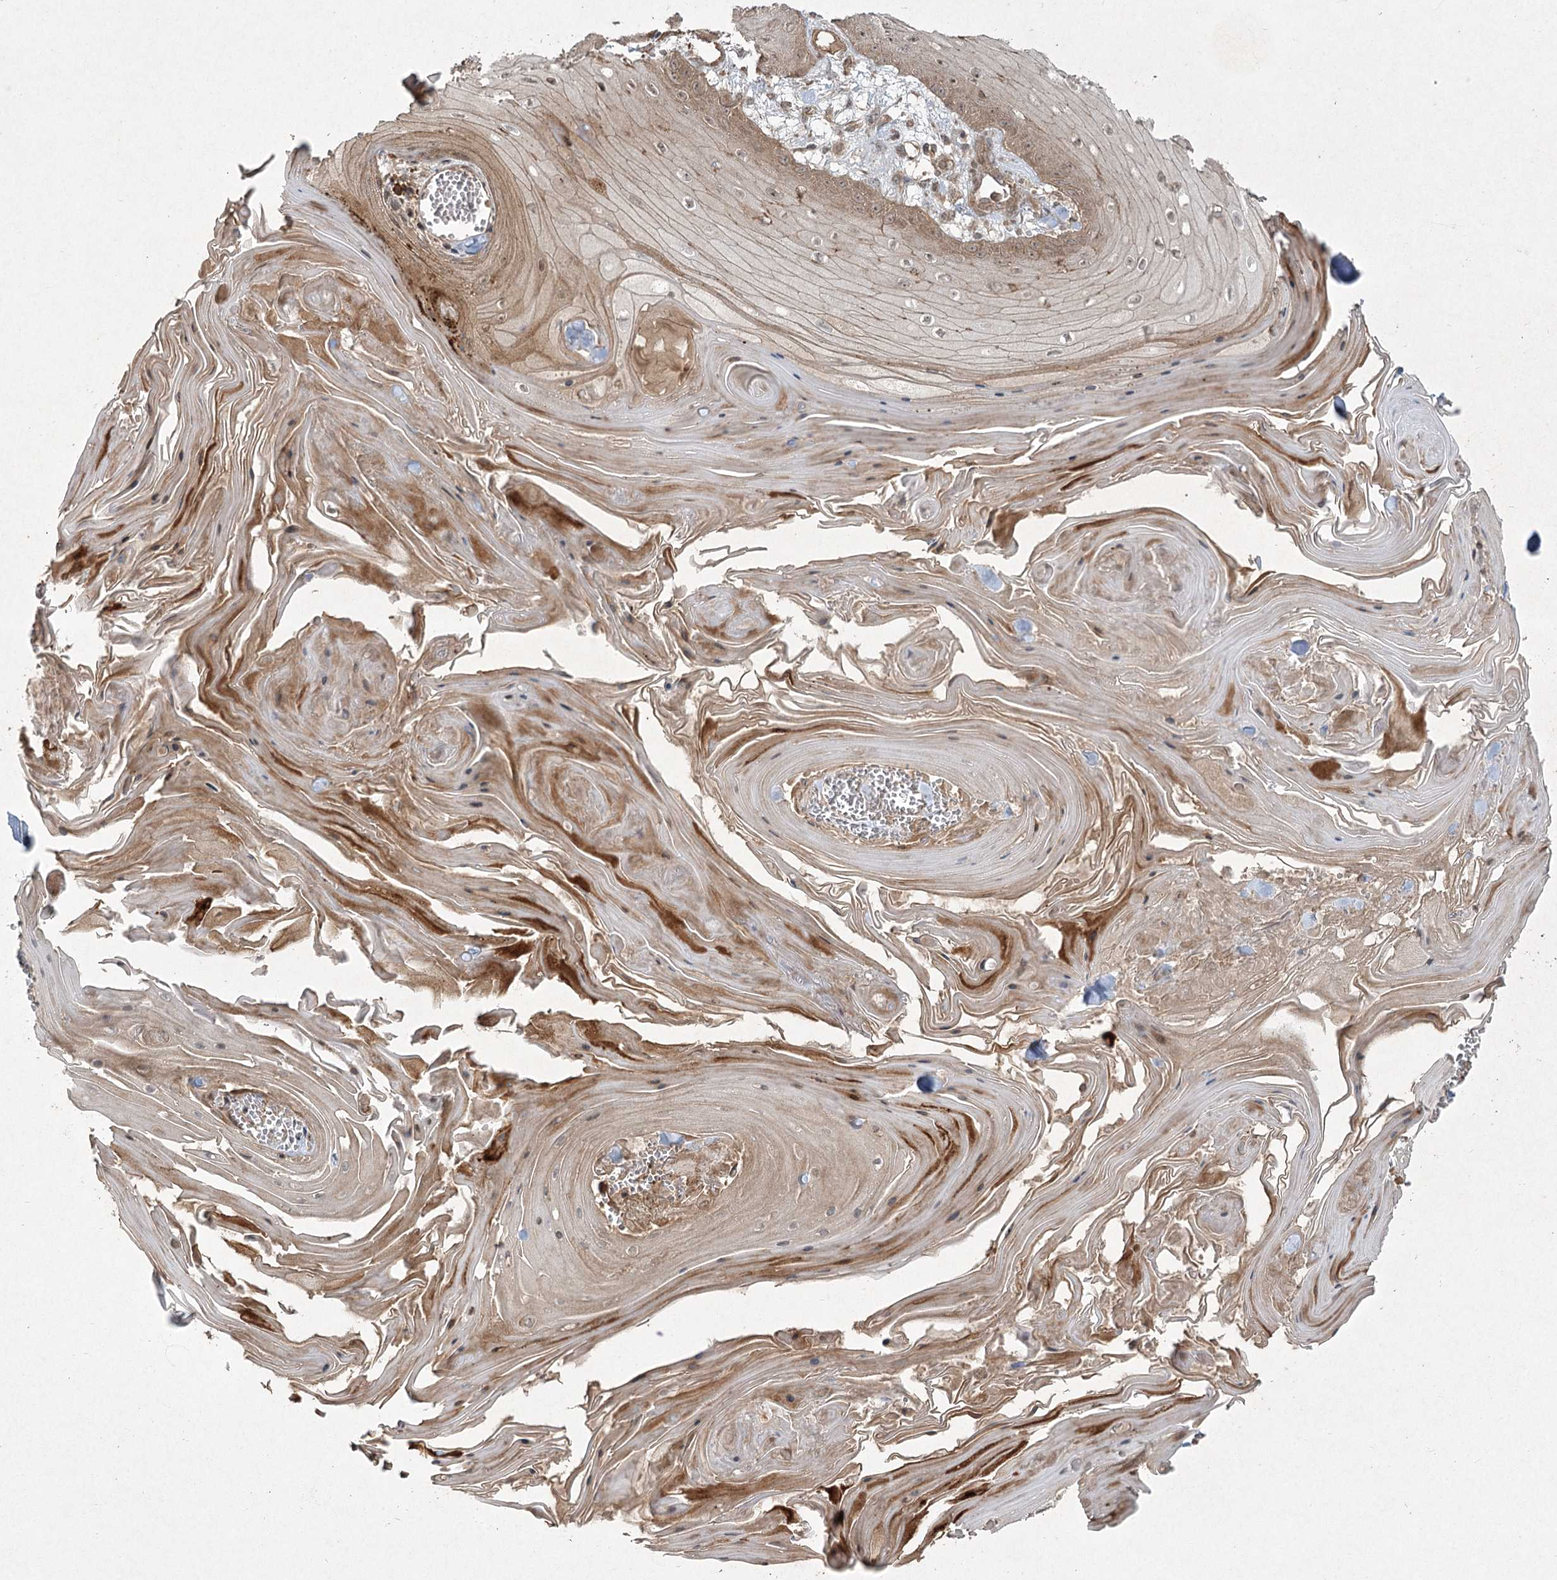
{"staining": {"intensity": "moderate", "quantity": ">75%", "location": "cytoplasmic/membranous,nuclear"}, "tissue": "skin cancer", "cell_type": "Tumor cells", "image_type": "cancer", "snomed": [{"axis": "morphology", "description": "Squamous cell carcinoma, NOS"}, {"axis": "topography", "description": "Skin"}], "caption": "The histopathology image displays staining of skin cancer (squamous cell carcinoma), revealing moderate cytoplasmic/membranous and nuclear protein expression (brown color) within tumor cells.", "gene": "CPLANE1", "patient": {"sex": "male", "age": 74}}